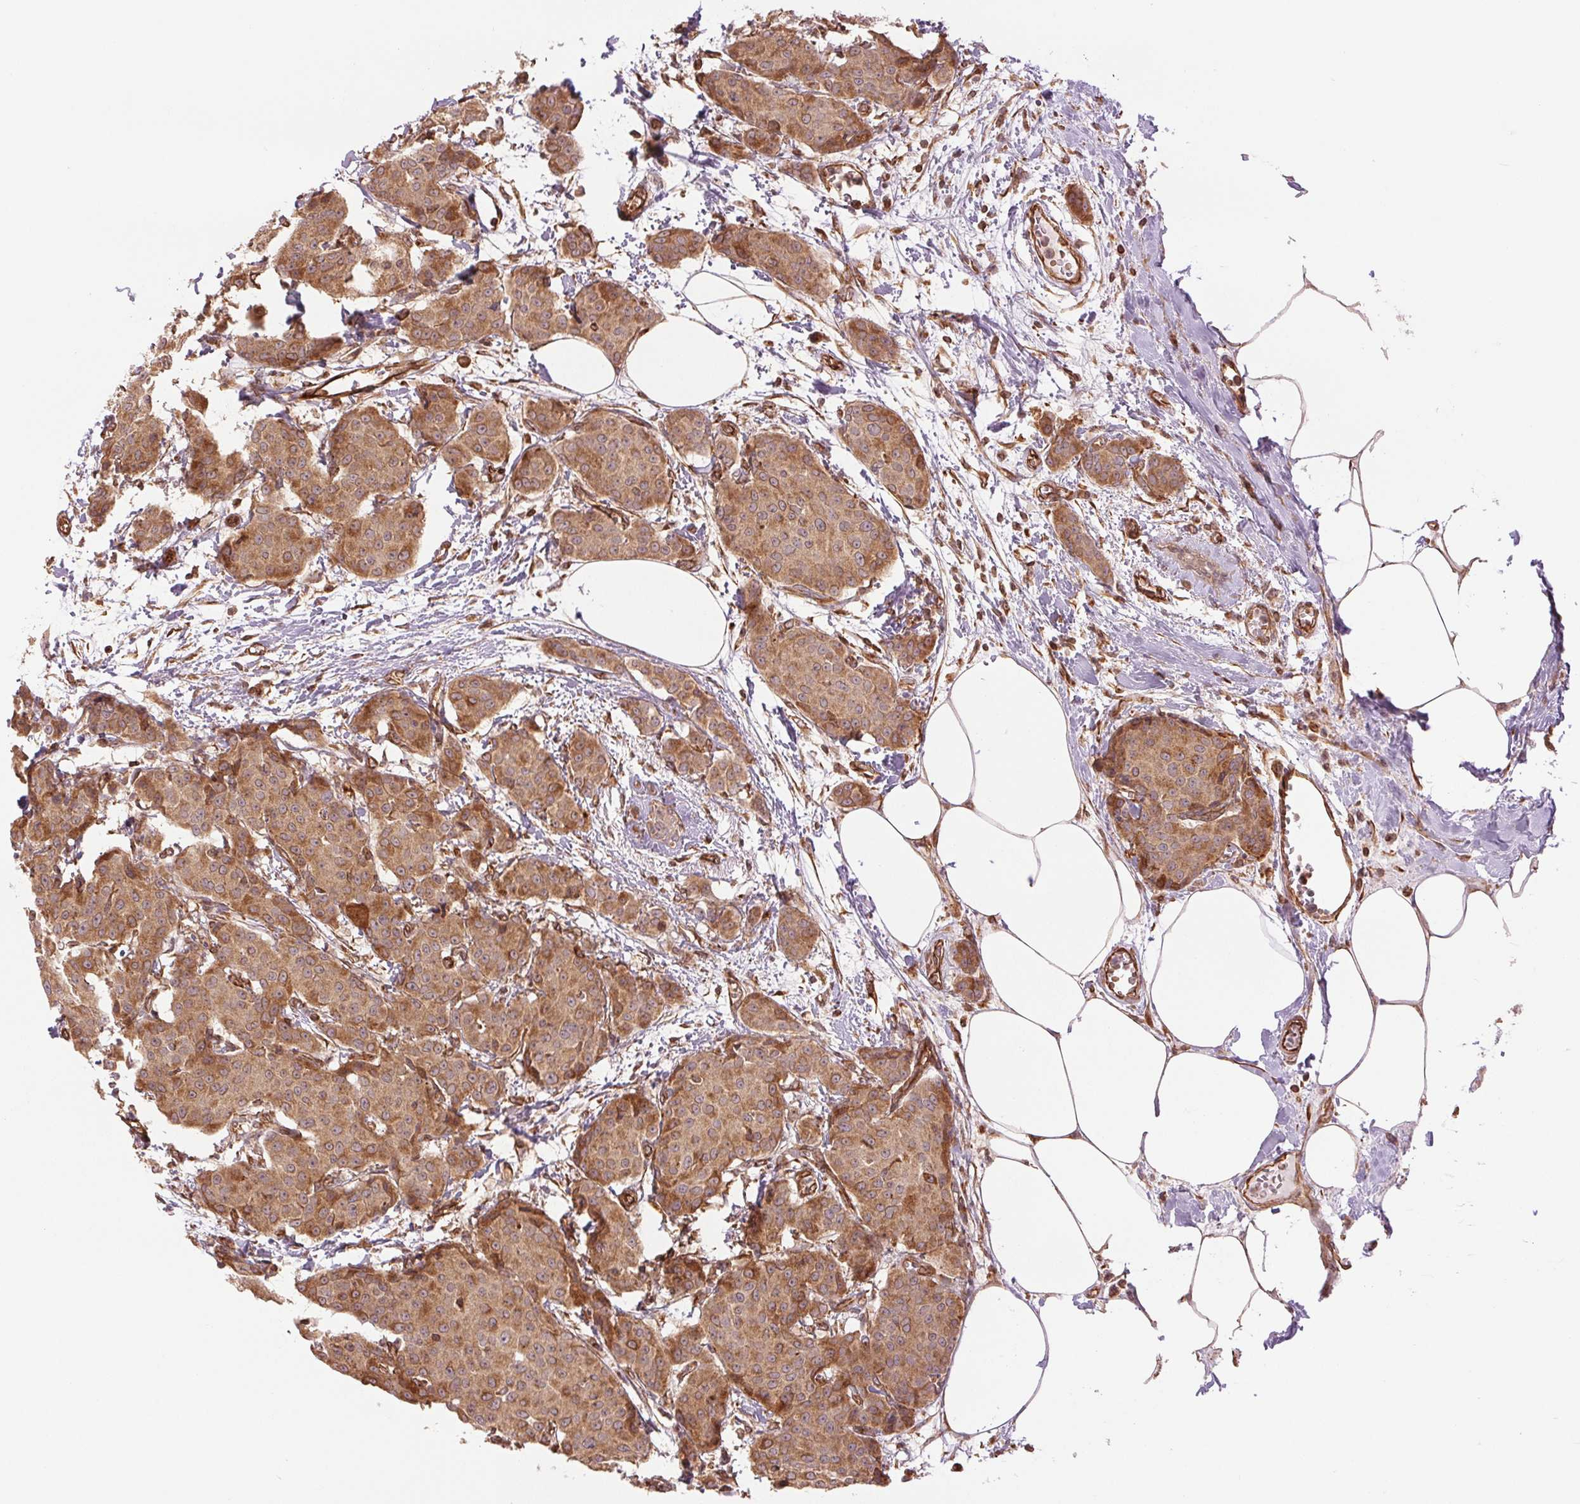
{"staining": {"intensity": "moderate", "quantity": ">75%", "location": "cytoplasmic/membranous"}, "tissue": "breast cancer", "cell_type": "Tumor cells", "image_type": "cancer", "snomed": [{"axis": "morphology", "description": "Duct carcinoma"}, {"axis": "topography", "description": "Breast"}], "caption": "Immunohistochemical staining of breast cancer exhibits medium levels of moderate cytoplasmic/membranous protein positivity in about >75% of tumor cells.", "gene": "STARD7", "patient": {"sex": "female", "age": 91}}